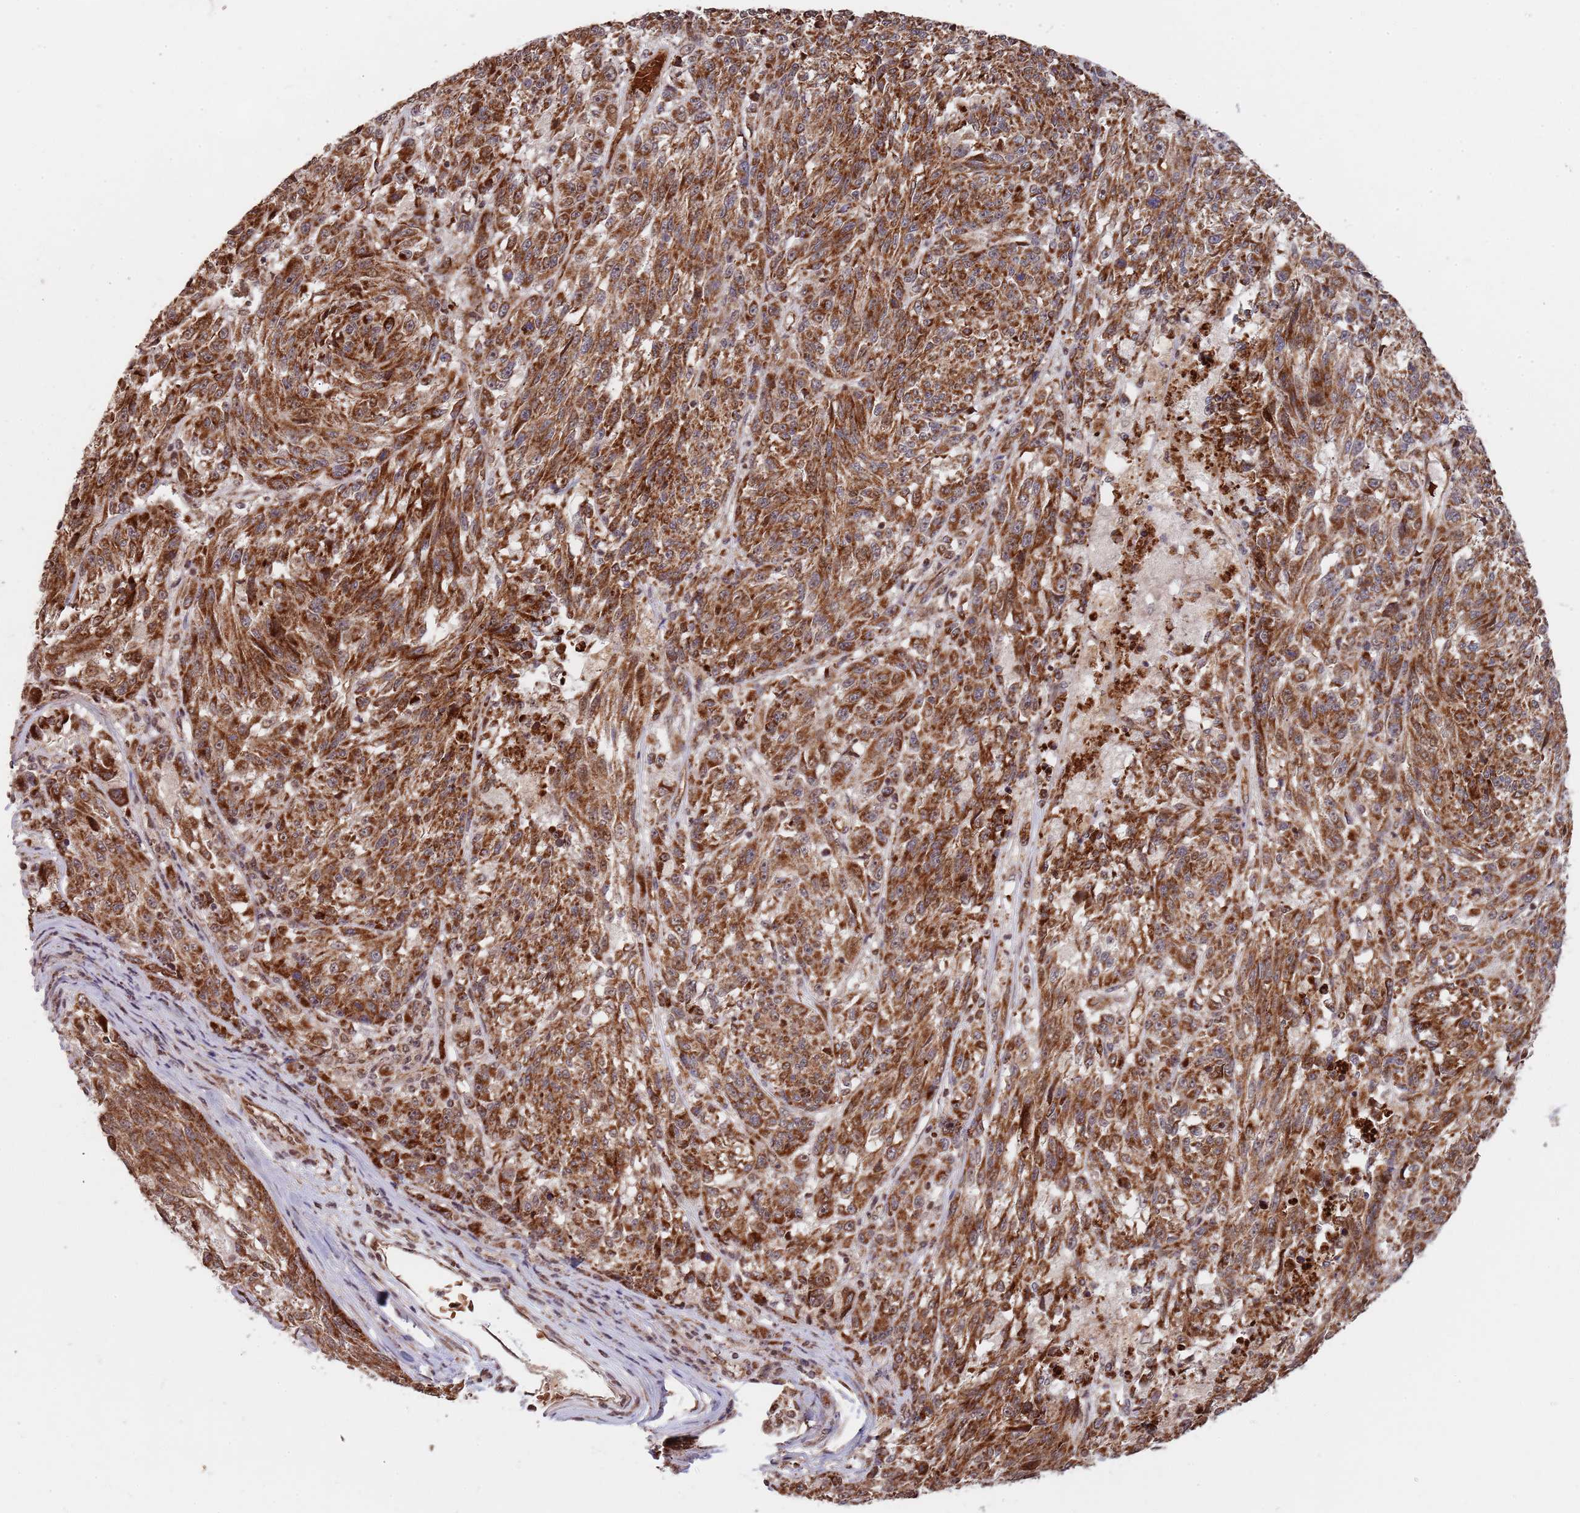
{"staining": {"intensity": "moderate", "quantity": ">75%", "location": "cytoplasmic/membranous"}, "tissue": "melanoma", "cell_type": "Tumor cells", "image_type": "cancer", "snomed": [{"axis": "morphology", "description": "Malignant melanoma, NOS"}, {"axis": "topography", "description": "Skin"}], "caption": "Melanoma tissue demonstrates moderate cytoplasmic/membranous expression in approximately >75% of tumor cells", "gene": "DCHS1", "patient": {"sex": "male", "age": 53}}